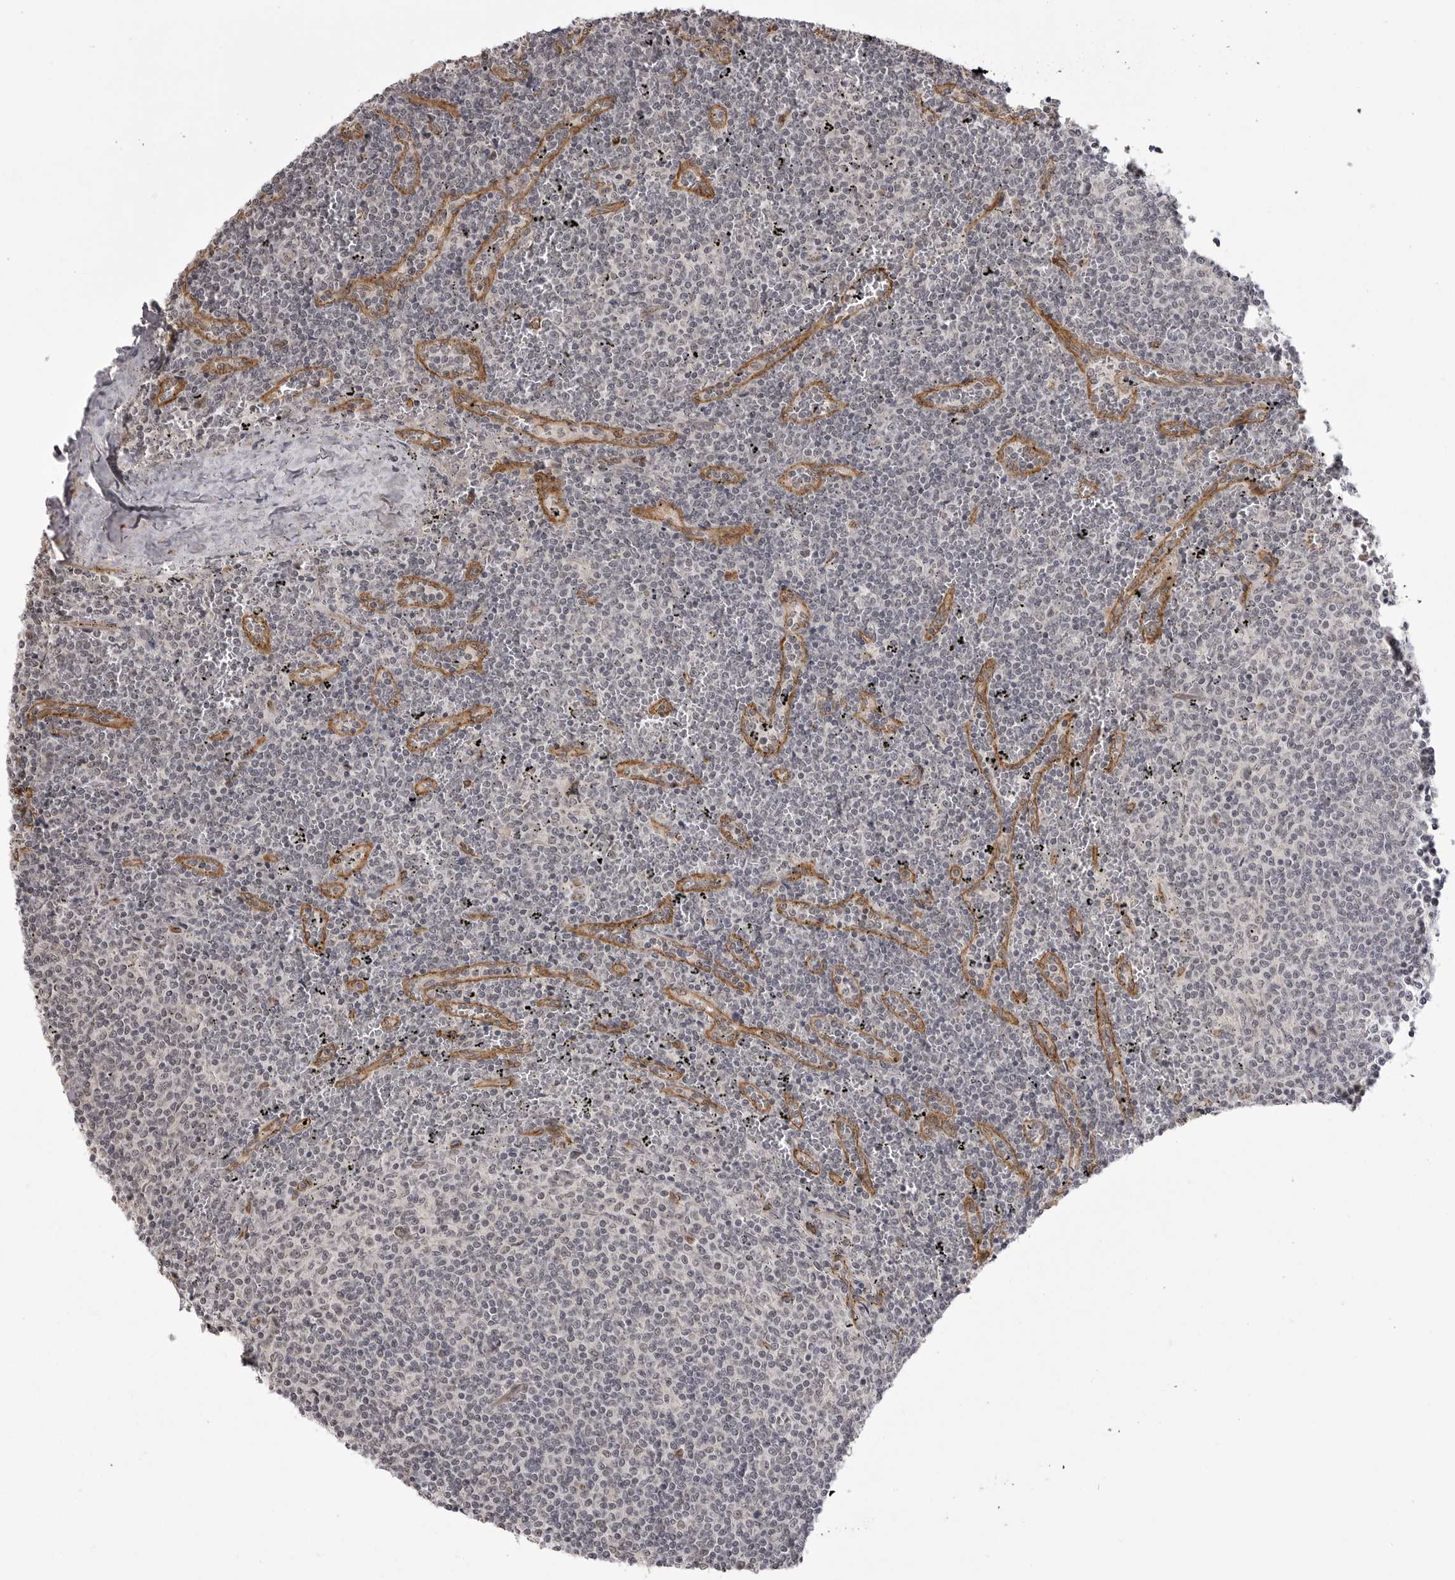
{"staining": {"intensity": "negative", "quantity": "none", "location": "none"}, "tissue": "lymphoma", "cell_type": "Tumor cells", "image_type": "cancer", "snomed": [{"axis": "morphology", "description": "Malignant lymphoma, non-Hodgkin's type, Low grade"}, {"axis": "topography", "description": "Spleen"}], "caption": "Tumor cells are negative for protein expression in human malignant lymphoma, non-Hodgkin's type (low-grade).", "gene": "SORBS1", "patient": {"sex": "female", "age": 50}}